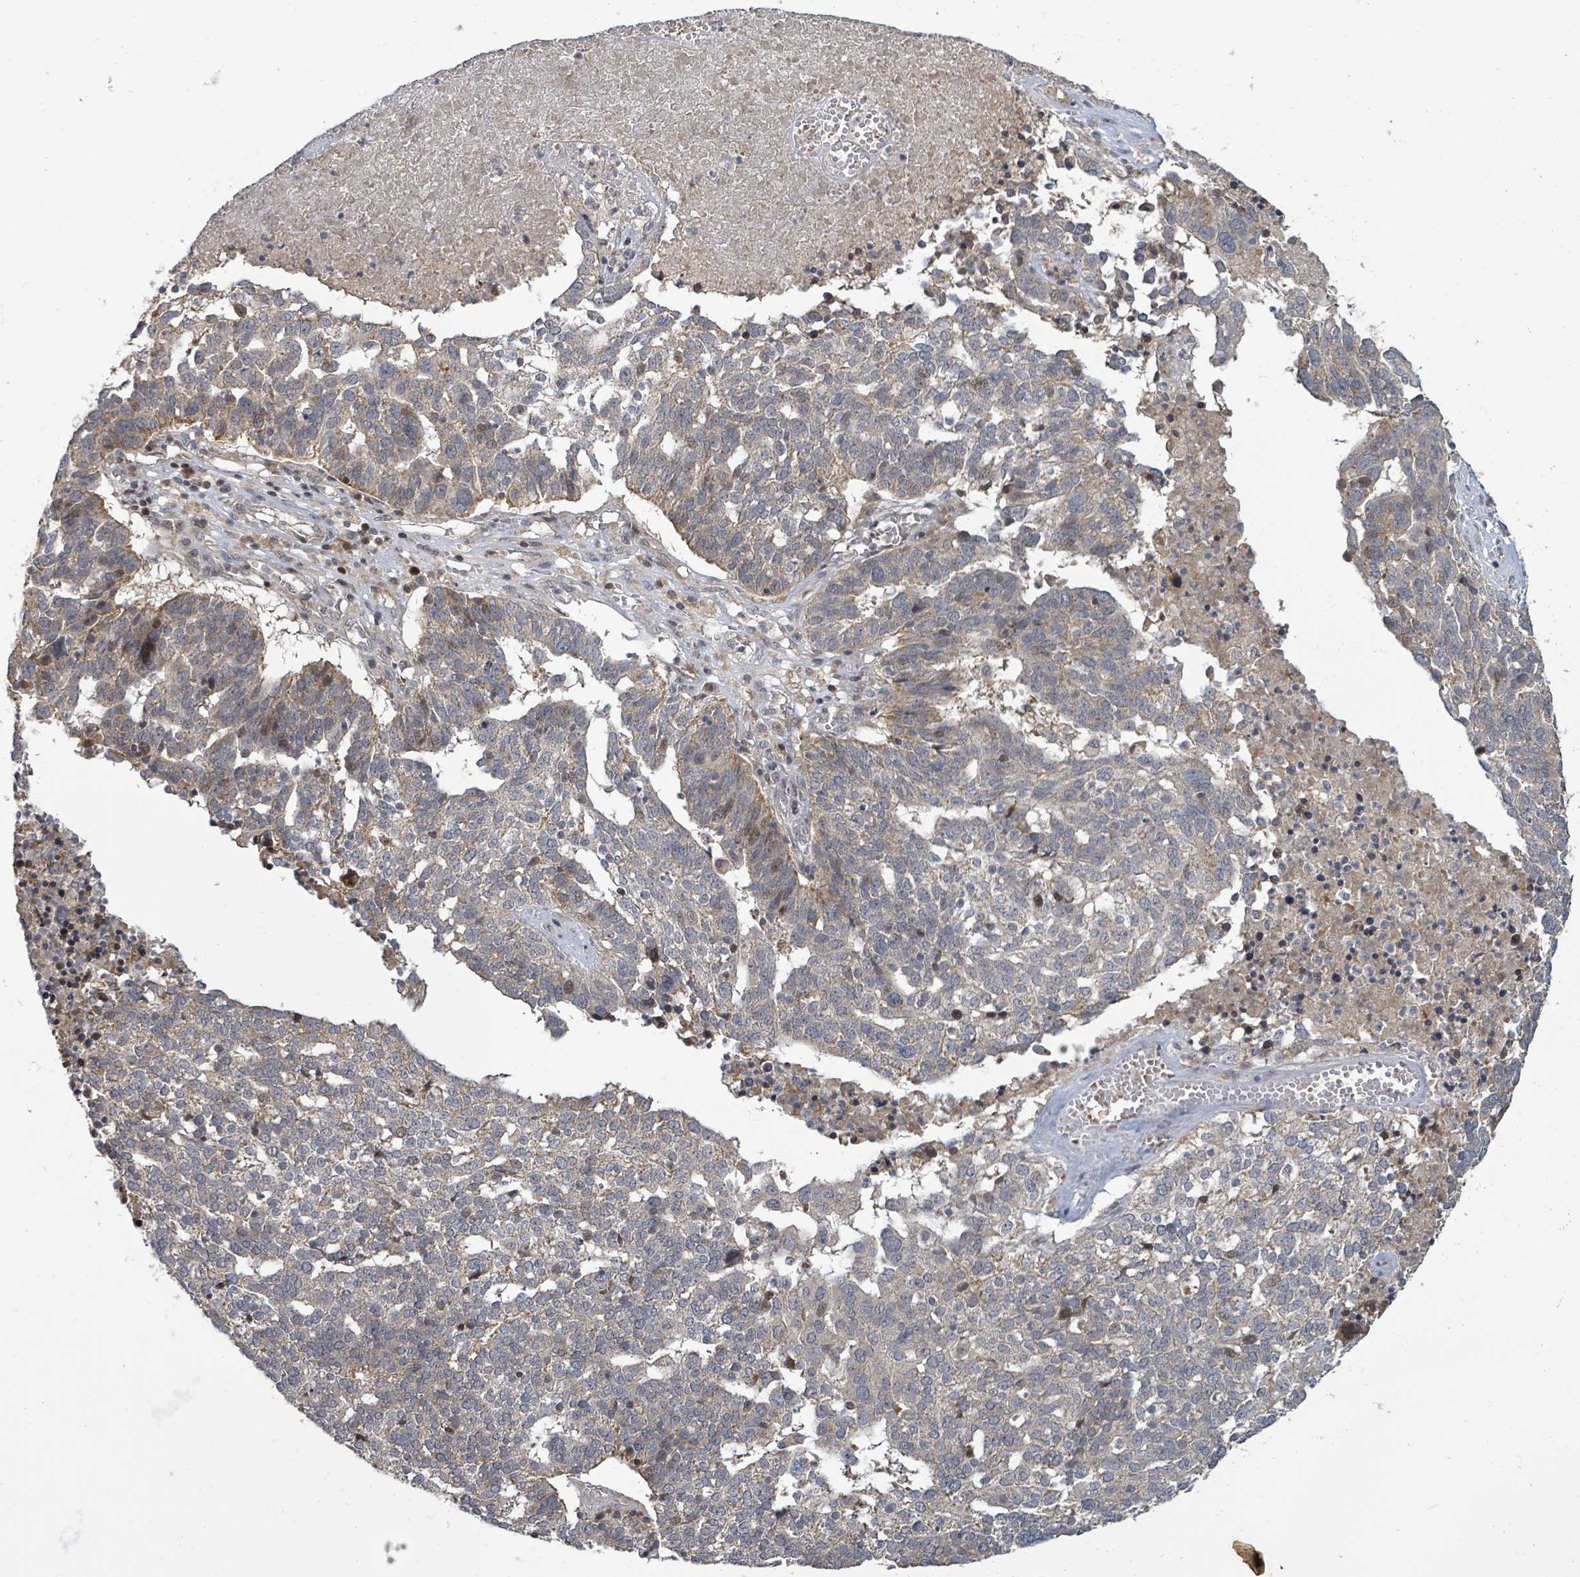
{"staining": {"intensity": "weak", "quantity": "<25%", "location": "cytoplasmic/membranous,nuclear"}, "tissue": "ovarian cancer", "cell_type": "Tumor cells", "image_type": "cancer", "snomed": [{"axis": "morphology", "description": "Cystadenocarcinoma, serous, NOS"}, {"axis": "topography", "description": "Ovary"}], "caption": "Immunohistochemical staining of ovarian cancer exhibits no significant staining in tumor cells.", "gene": "ITGA11", "patient": {"sex": "female", "age": 59}}